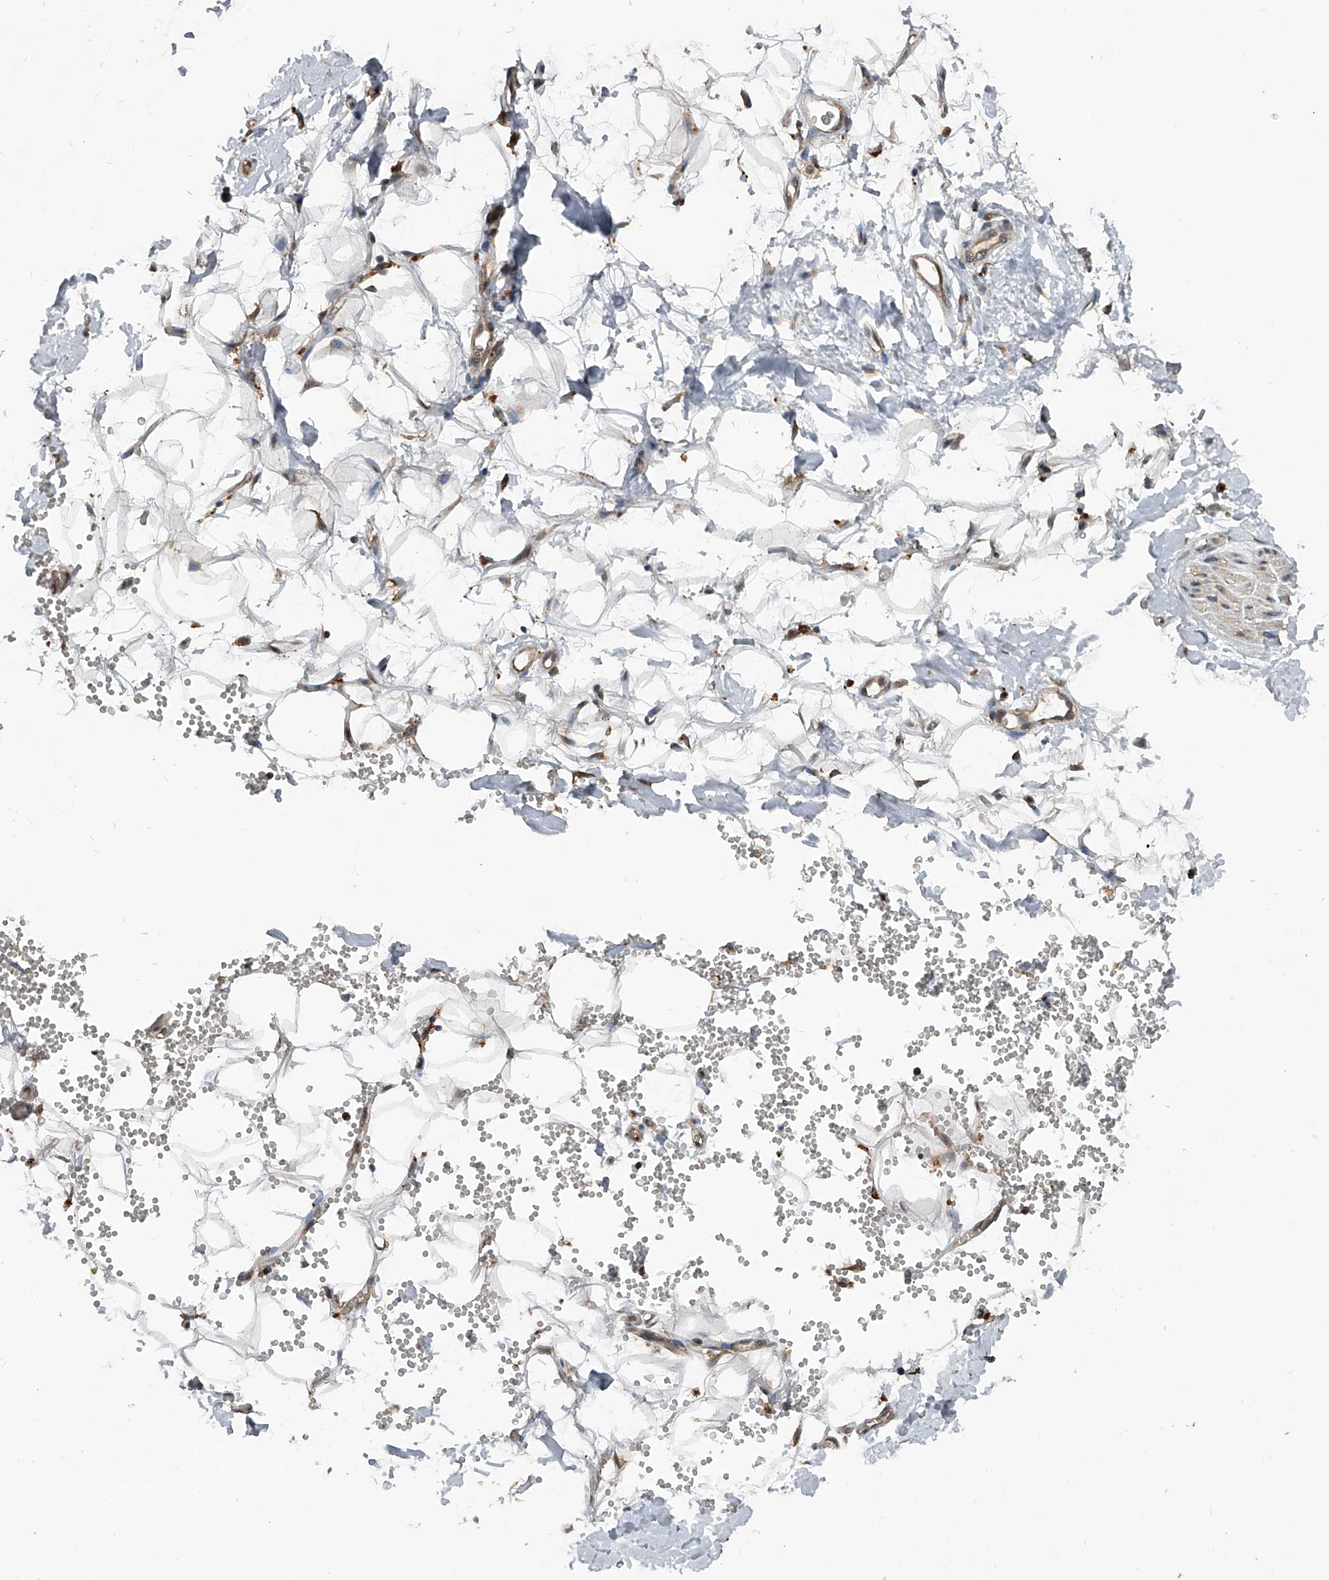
{"staining": {"intensity": "moderate", "quantity": ">75%", "location": "cytoplasmic/membranous,nuclear"}, "tissue": "adipose tissue", "cell_type": "Adipocytes", "image_type": "normal", "snomed": [{"axis": "morphology", "description": "Normal tissue, NOS"}, {"axis": "morphology", "description": "Adenocarcinoma, NOS"}, {"axis": "topography", "description": "Pancreas"}, {"axis": "topography", "description": "Peripheral nerve tissue"}], "caption": "IHC histopathology image of normal adipose tissue stained for a protein (brown), which shows medium levels of moderate cytoplasmic/membranous,nuclear staining in about >75% of adipocytes.", "gene": "GEMIN8", "patient": {"sex": "male", "age": 59}}